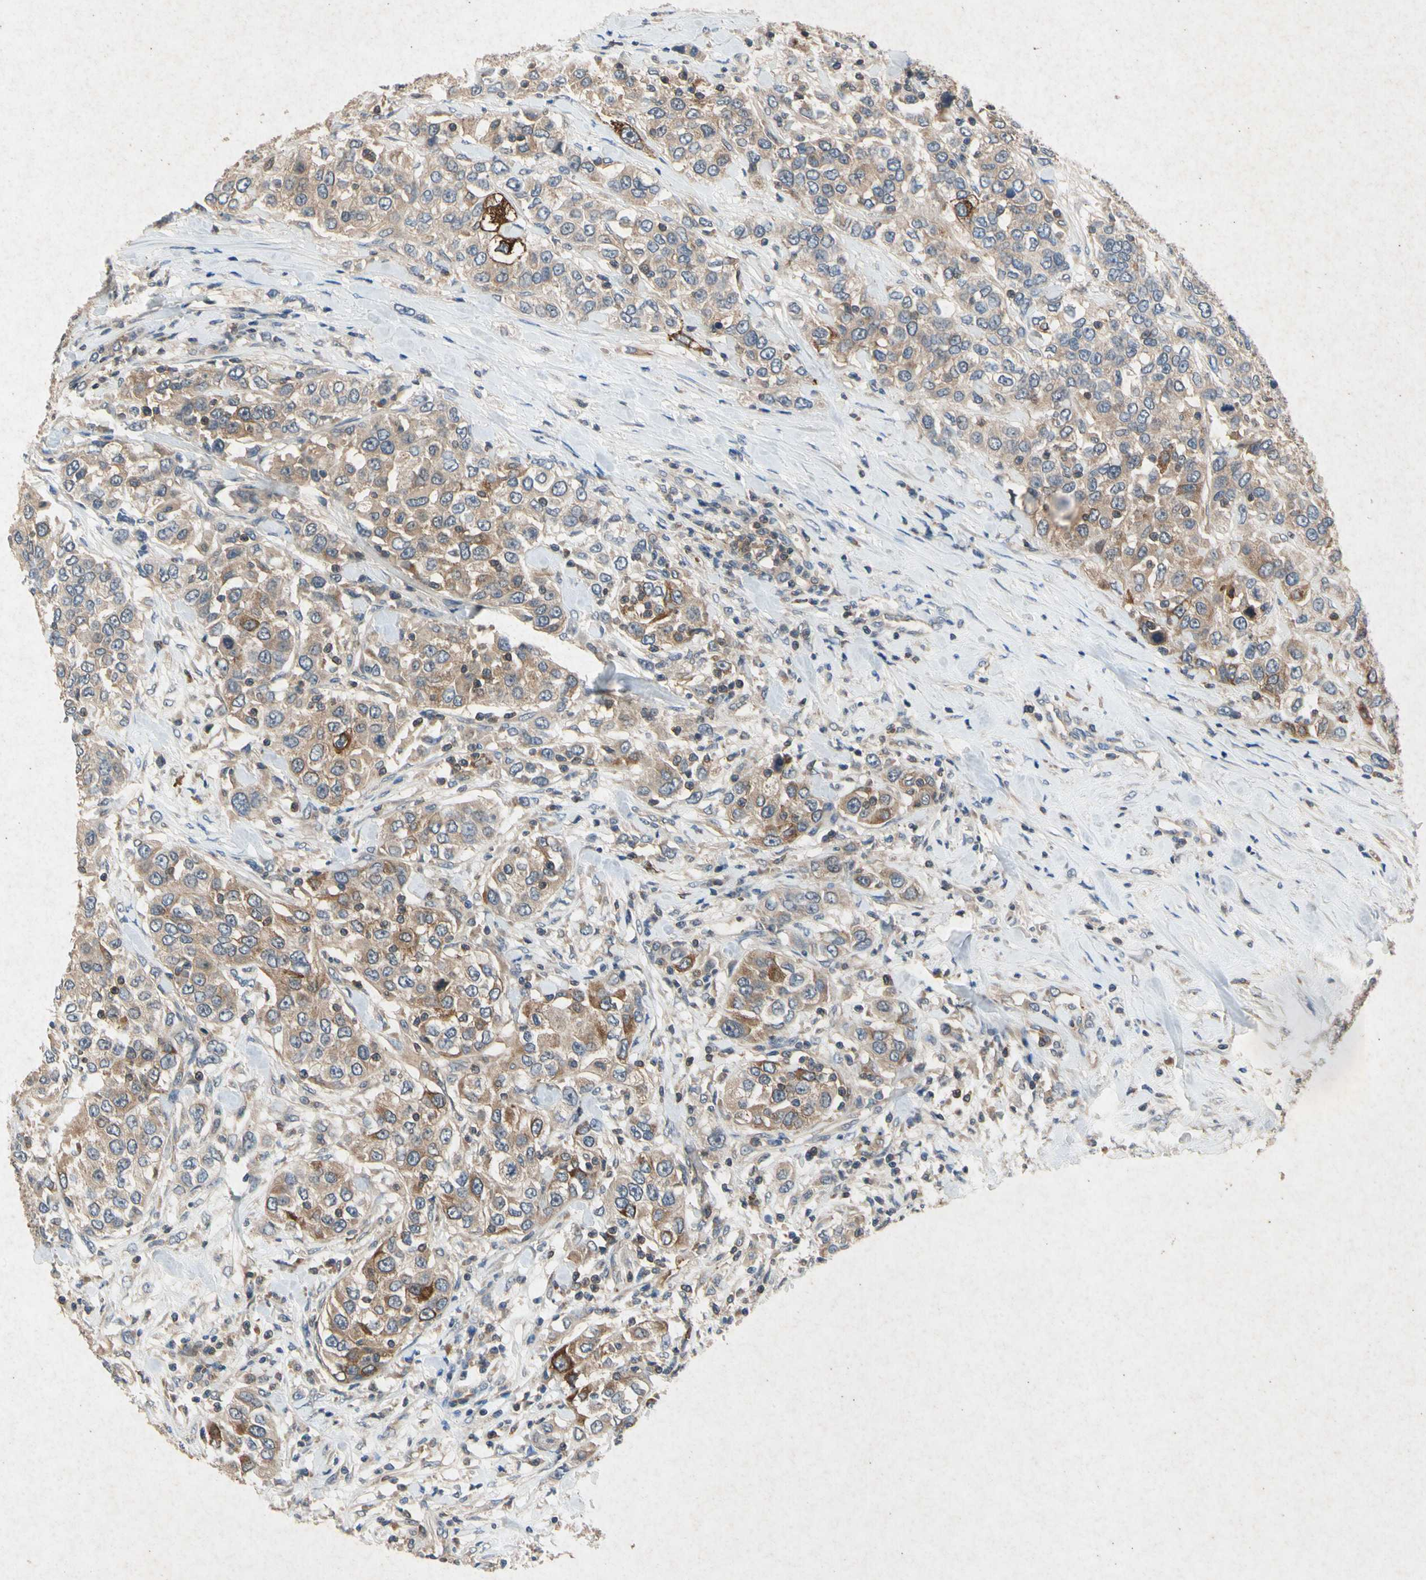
{"staining": {"intensity": "moderate", "quantity": ">75%", "location": "cytoplasmic/membranous"}, "tissue": "urothelial cancer", "cell_type": "Tumor cells", "image_type": "cancer", "snomed": [{"axis": "morphology", "description": "Urothelial carcinoma, High grade"}, {"axis": "topography", "description": "Urinary bladder"}], "caption": "DAB immunohistochemical staining of human urothelial cancer shows moderate cytoplasmic/membranous protein staining in approximately >75% of tumor cells.", "gene": "RPS6KA1", "patient": {"sex": "female", "age": 80}}